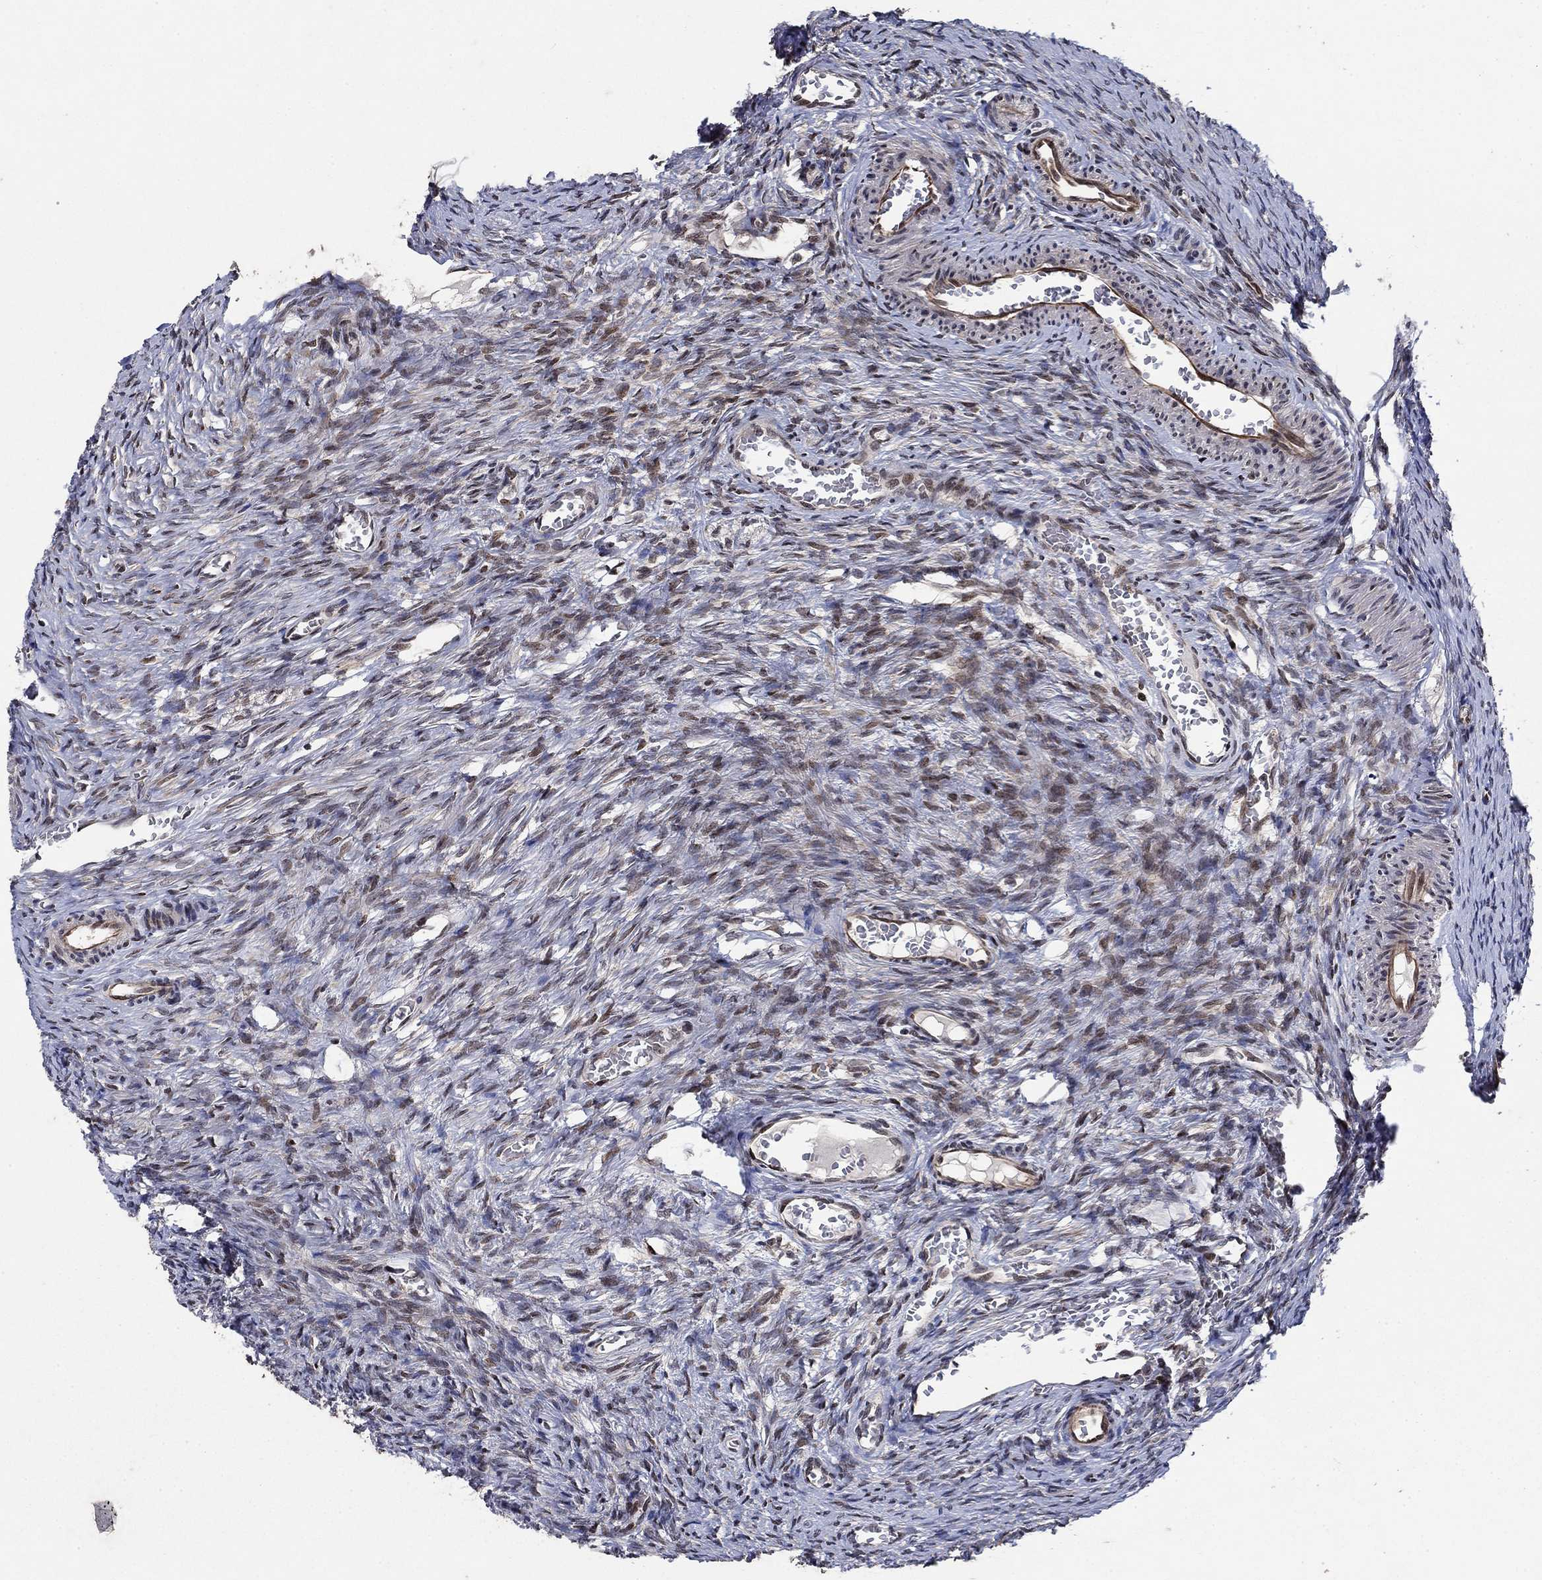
{"staining": {"intensity": "strong", "quantity": "25%-75%", "location": "nuclear"}, "tissue": "ovary", "cell_type": "Follicle cells", "image_type": "normal", "snomed": [{"axis": "morphology", "description": "Normal tissue, NOS"}, {"axis": "topography", "description": "Ovary"}], "caption": "This photomicrograph exhibits immunohistochemistry staining of normal ovary, with high strong nuclear positivity in about 25%-75% of follicle cells.", "gene": "PRICKLE4", "patient": {"sex": "female", "age": 39}}